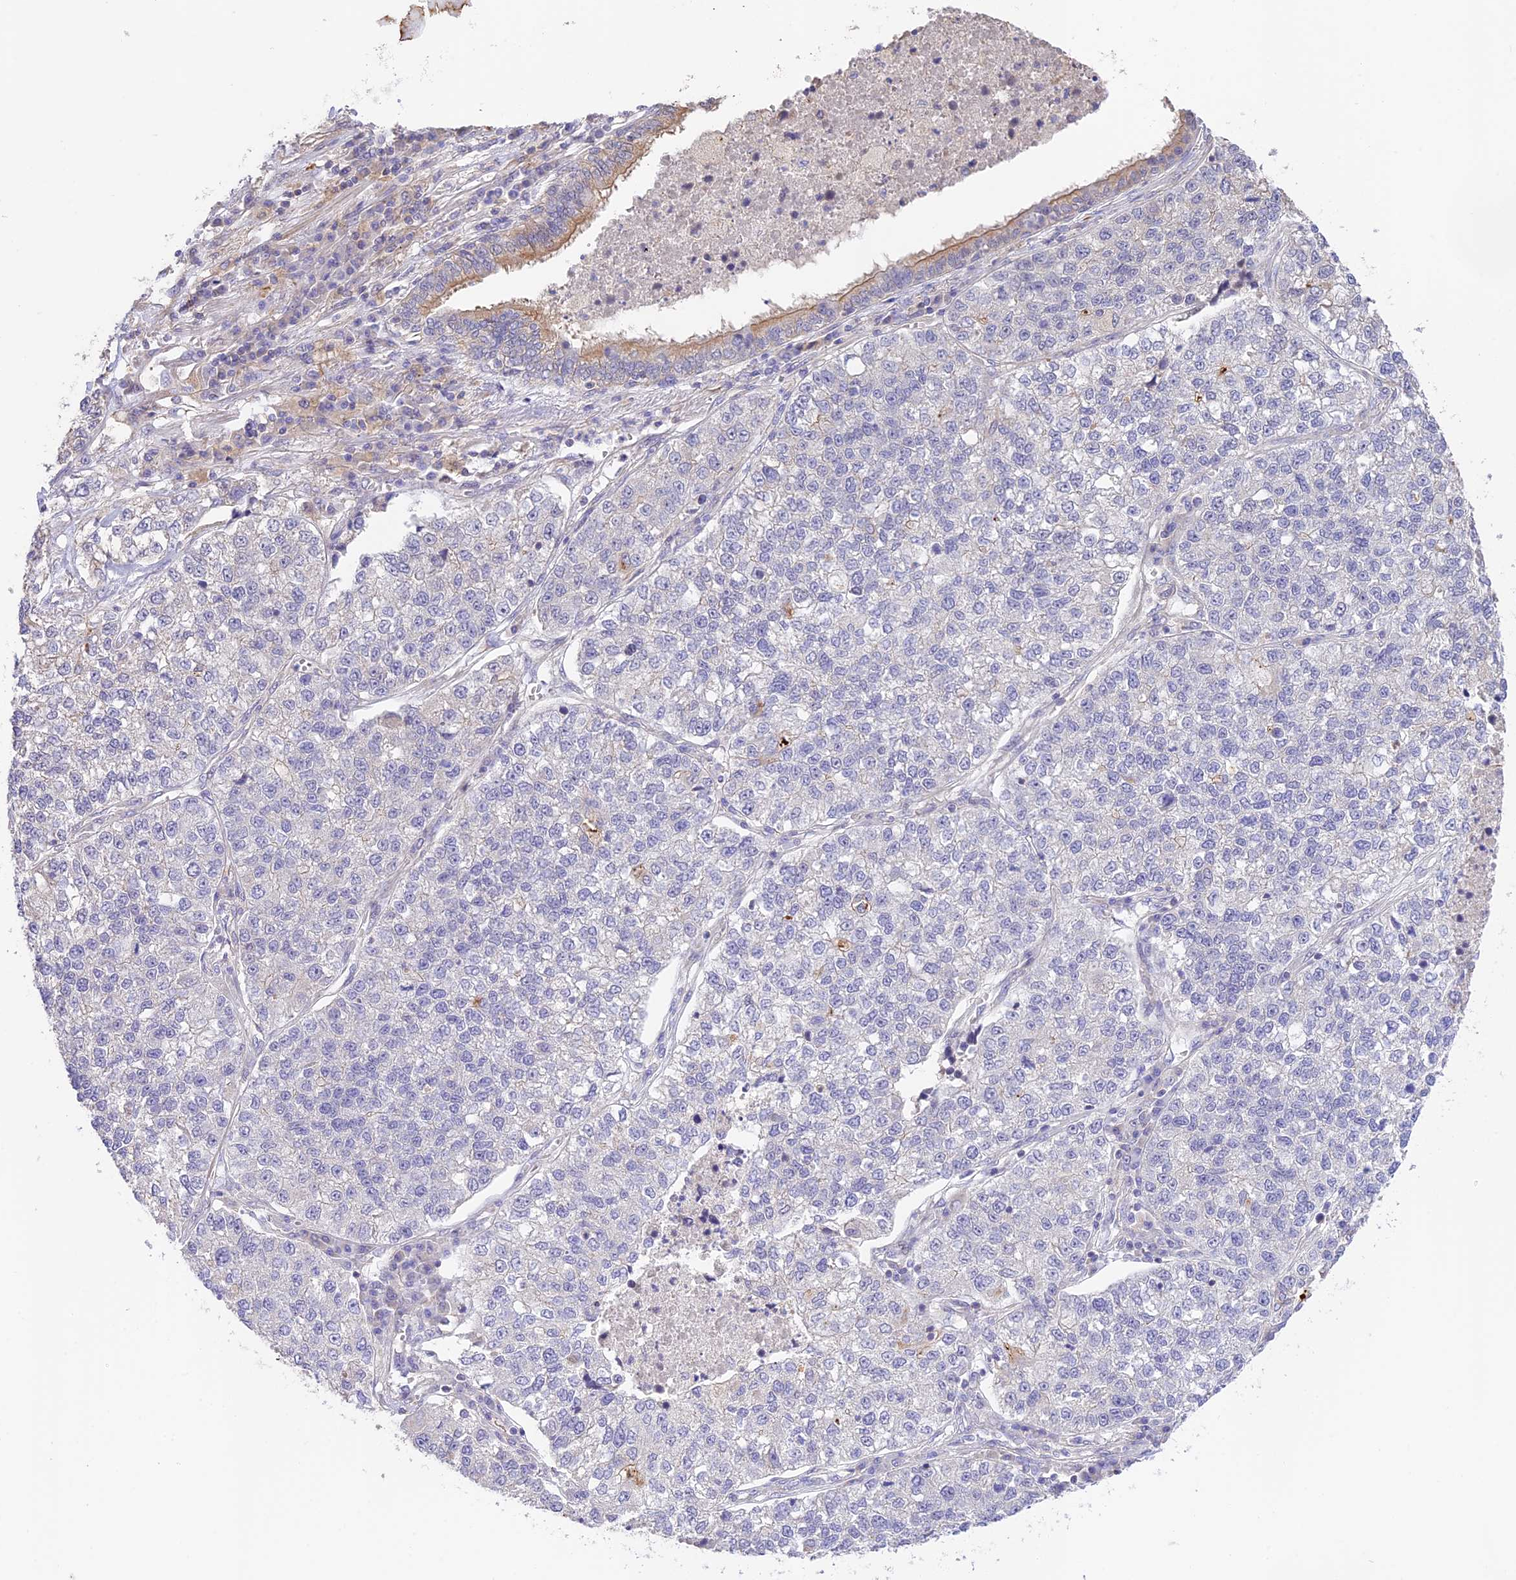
{"staining": {"intensity": "negative", "quantity": "none", "location": "none"}, "tissue": "lung cancer", "cell_type": "Tumor cells", "image_type": "cancer", "snomed": [{"axis": "morphology", "description": "Adenocarcinoma, NOS"}, {"axis": "topography", "description": "Lung"}], "caption": "Lung cancer (adenocarcinoma) was stained to show a protein in brown. There is no significant staining in tumor cells. The staining was performed using DAB (3,3'-diaminobenzidine) to visualize the protein expression in brown, while the nuclei were stained in blue with hematoxylin (Magnification: 20x).", "gene": "CAMSAP3", "patient": {"sex": "male", "age": 49}}